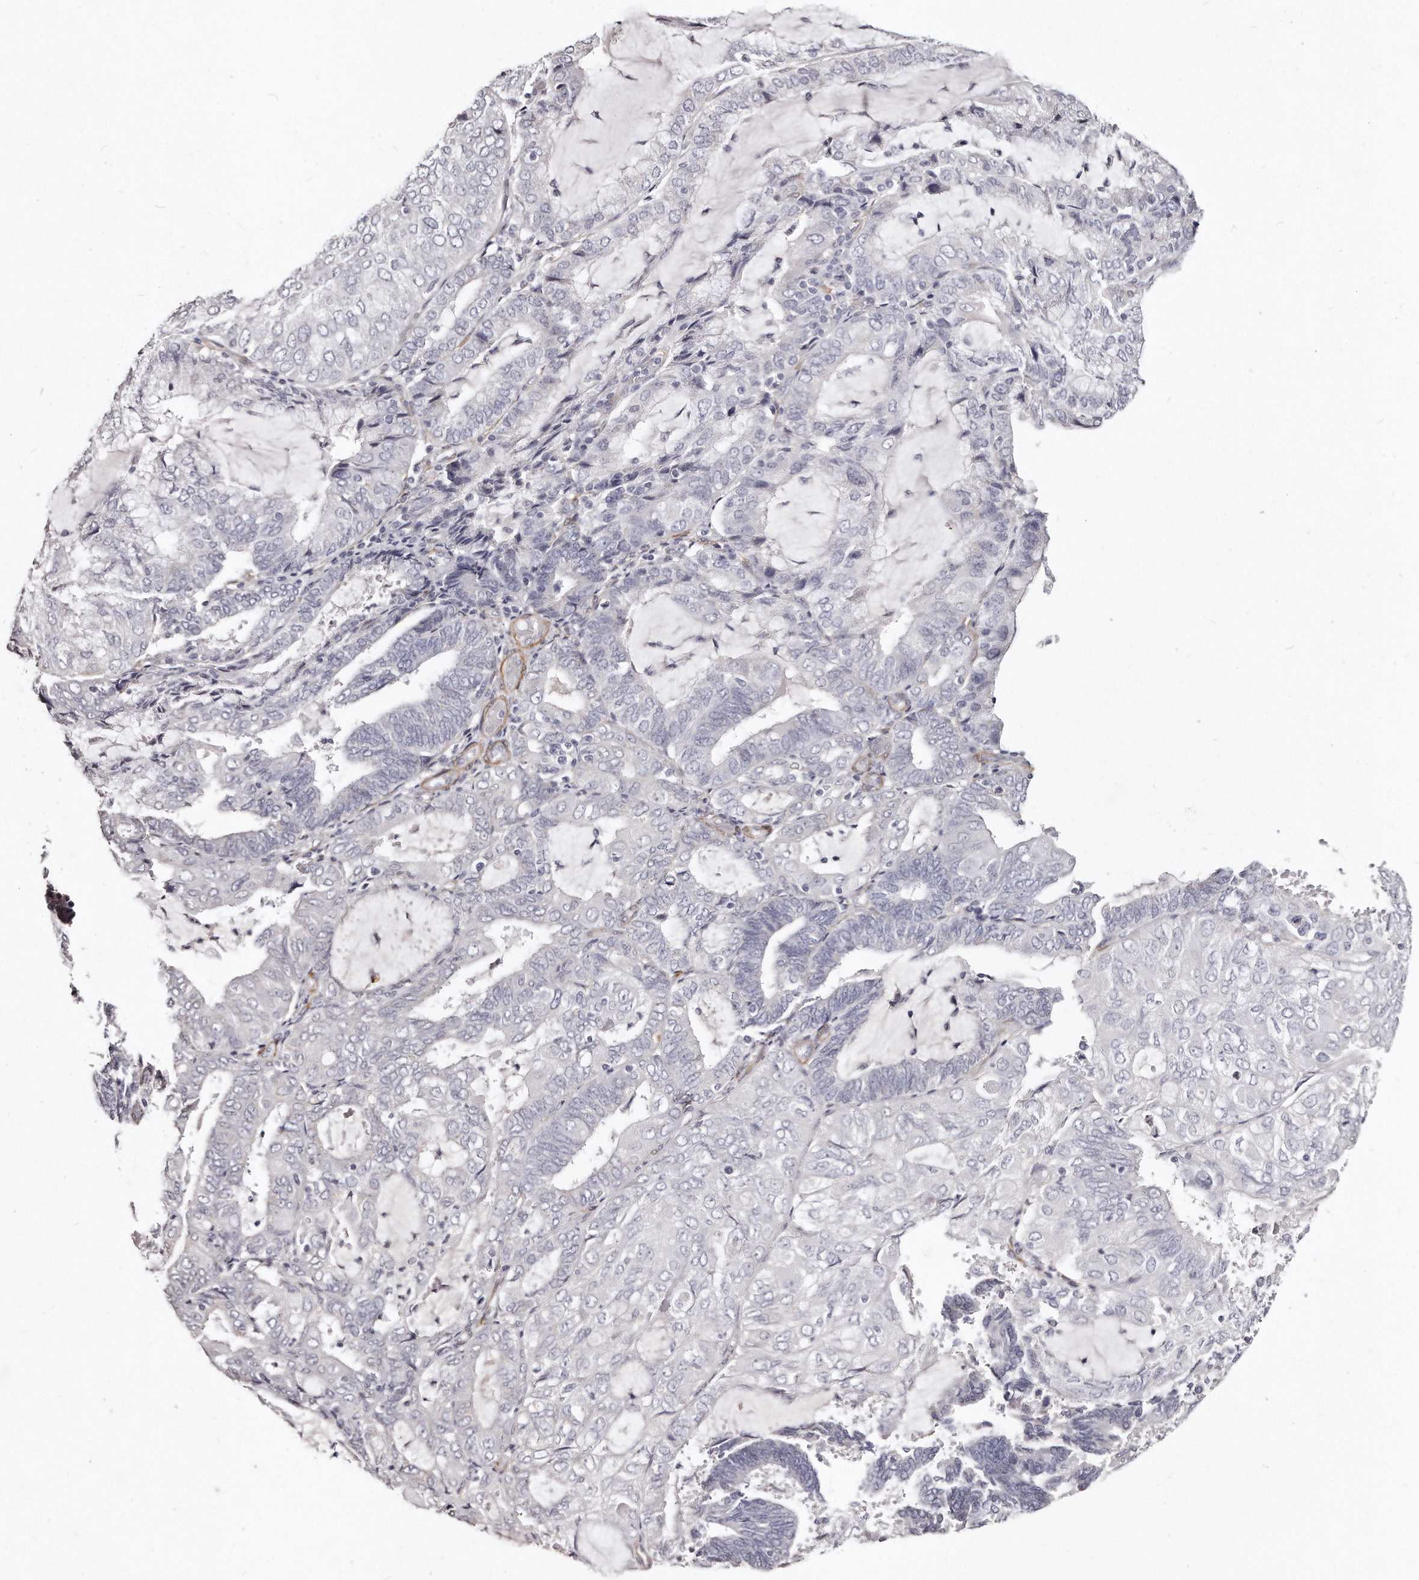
{"staining": {"intensity": "negative", "quantity": "none", "location": "none"}, "tissue": "endometrial cancer", "cell_type": "Tumor cells", "image_type": "cancer", "snomed": [{"axis": "morphology", "description": "Adenocarcinoma, NOS"}, {"axis": "topography", "description": "Endometrium"}], "caption": "A histopathology image of human adenocarcinoma (endometrial) is negative for staining in tumor cells. (Brightfield microscopy of DAB IHC at high magnification).", "gene": "LMOD1", "patient": {"sex": "female", "age": 81}}